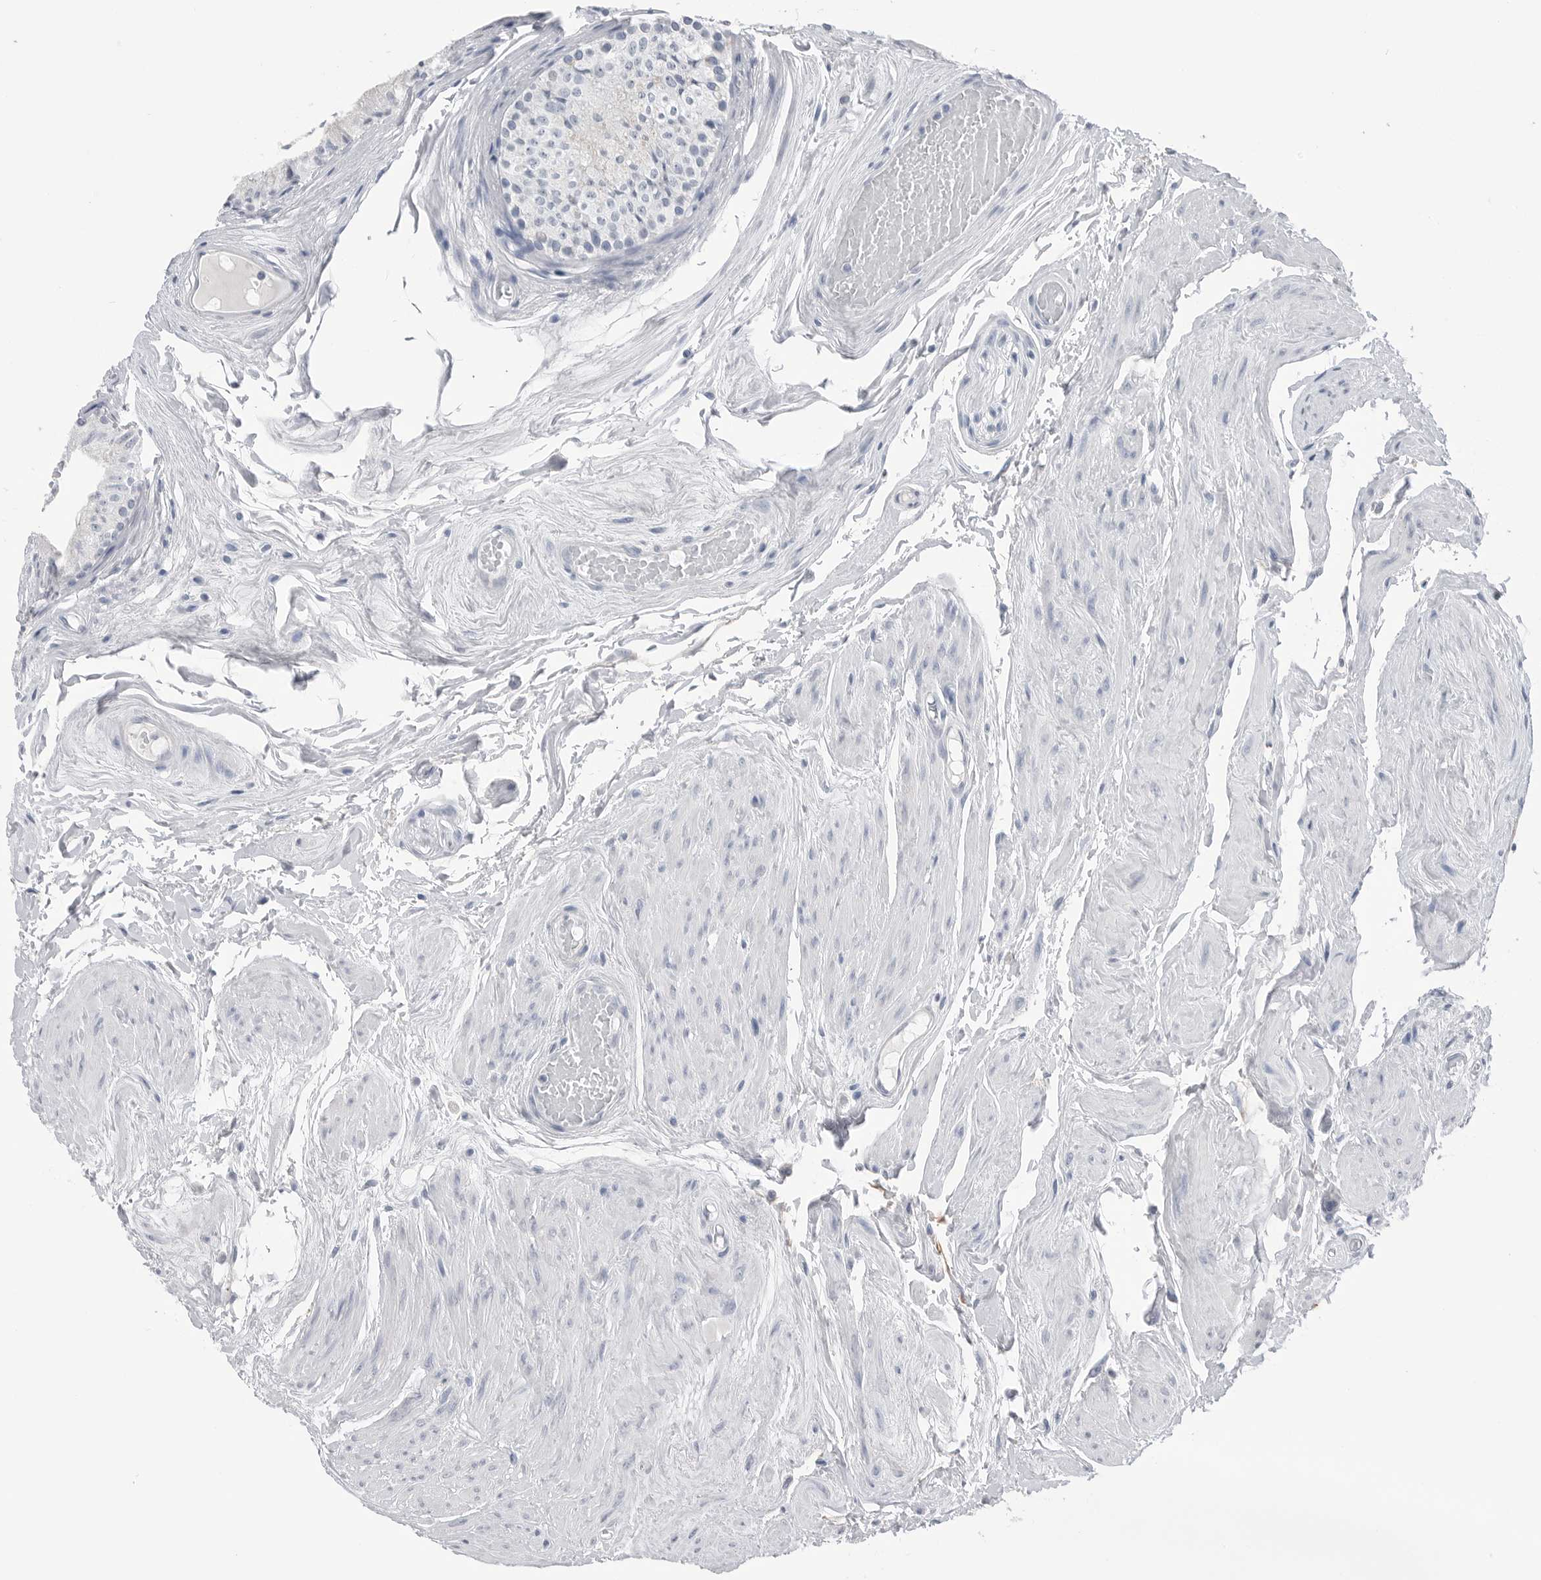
{"staining": {"intensity": "negative", "quantity": "none", "location": "none"}, "tissue": "epididymis", "cell_type": "Glandular cells", "image_type": "normal", "snomed": [{"axis": "morphology", "description": "Normal tissue, NOS"}, {"axis": "topography", "description": "Epididymis"}], "caption": "IHC of normal epididymis reveals no positivity in glandular cells.", "gene": "ABHD12", "patient": {"sex": "male", "age": 79}}